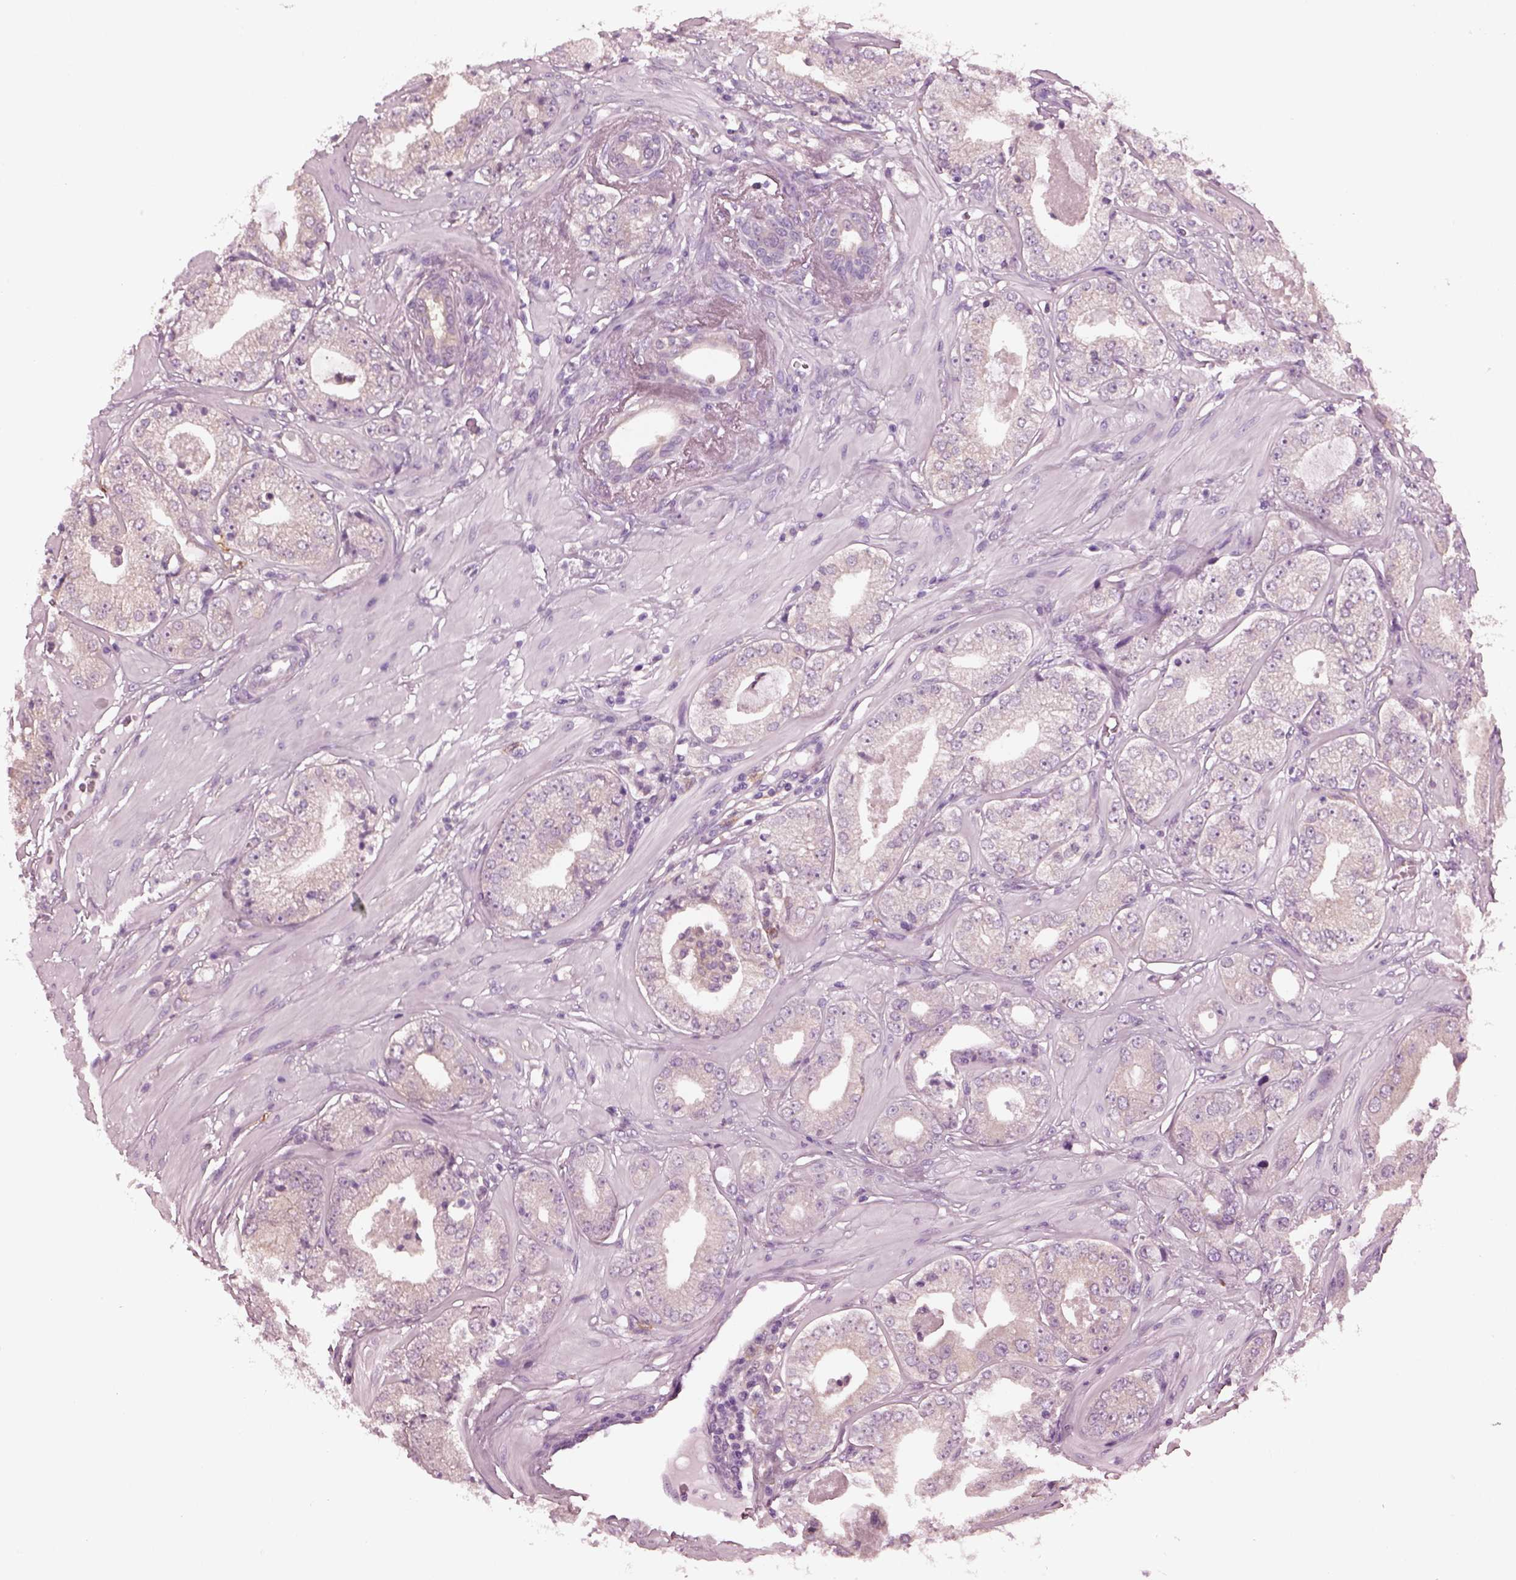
{"staining": {"intensity": "negative", "quantity": "none", "location": "none"}, "tissue": "prostate cancer", "cell_type": "Tumor cells", "image_type": "cancer", "snomed": [{"axis": "morphology", "description": "Adenocarcinoma, Low grade"}, {"axis": "topography", "description": "Prostate"}], "caption": "Tumor cells are negative for brown protein staining in prostate cancer.", "gene": "SHTN1", "patient": {"sex": "male", "age": 60}}